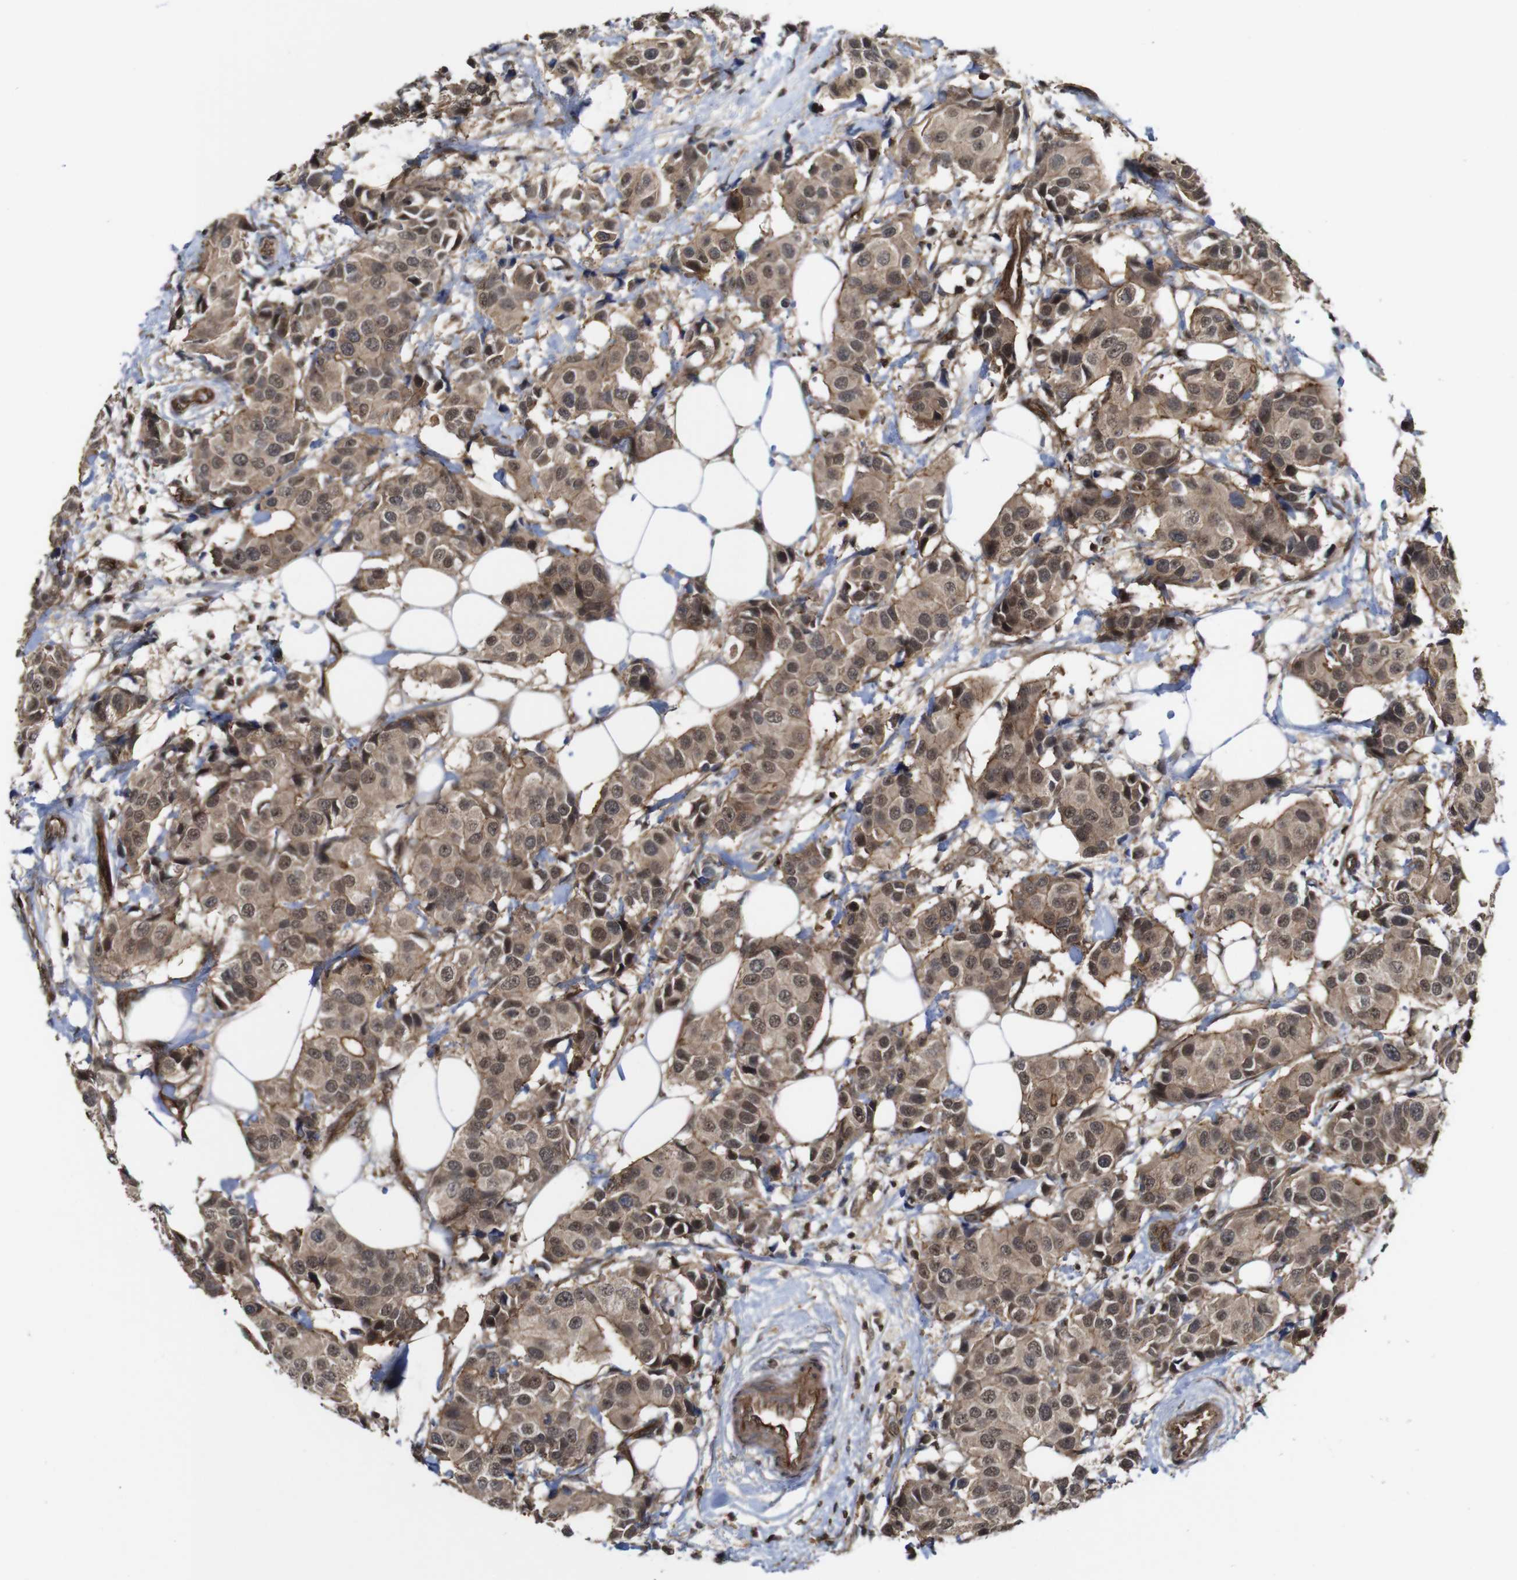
{"staining": {"intensity": "moderate", "quantity": ">75%", "location": "cytoplasmic/membranous"}, "tissue": "breast cancer", "cell_type": "Tumor cells", "image_type": "cancer", "snomed": [{"axis": "morphology", "description": "Normal tissue, NOS"}, {"axis": "morphology", "description": "Duct carcinoma"}, {"axis": "topography", "description": "Breast"}], "caption": "Tumor cells reveal medium levels of moderate cytoplasmic/membranous staining in about >75% of cells in human breast cancer.", "gene": "NANOS1", "patient": {"sex": "female", "age": 39}}